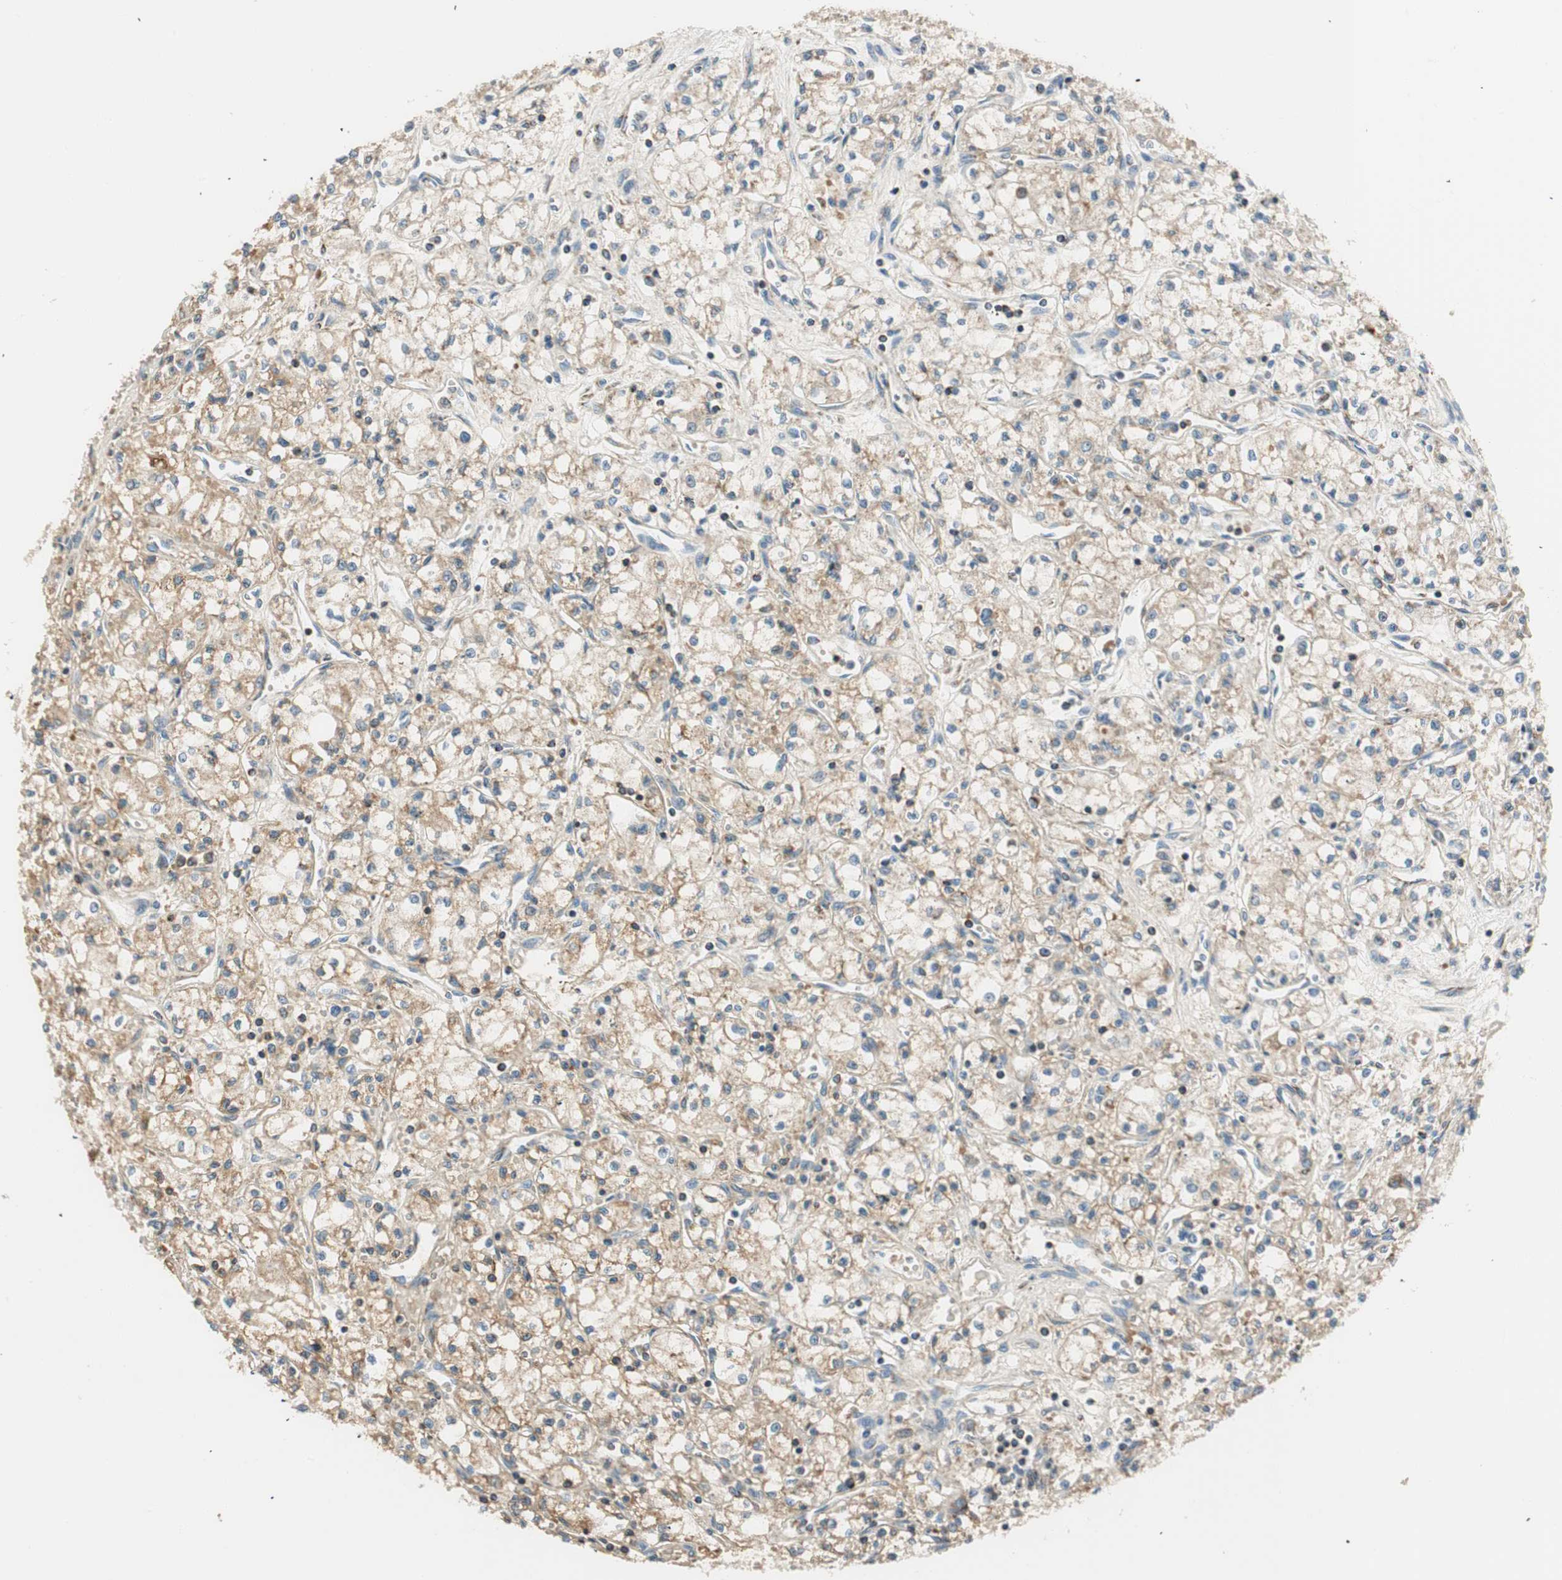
{"staining": {"intensity": "moderate", "quantity": "25%-75%", "location": "cytoplasmic/membranous"}, "tissue": "renal cancer", "cell_type": "Tumor cells", "image_type": "cancer", "snomed": [{"axis": "morphology", "description": "Normal tissue, NOS"}, {"axis": "morphology", "description": "Adenocarcinoma, NOS"}, {"axis": "topography", "description": "Kidney"}], "caption": "Protein expression analysis of human renal cancer reveals moderate cytoplasmic/membranous positivity in about 25%-75% of tumor cells.", "gene": "RORB", "patient": {"sex": "male", "age": 59}}